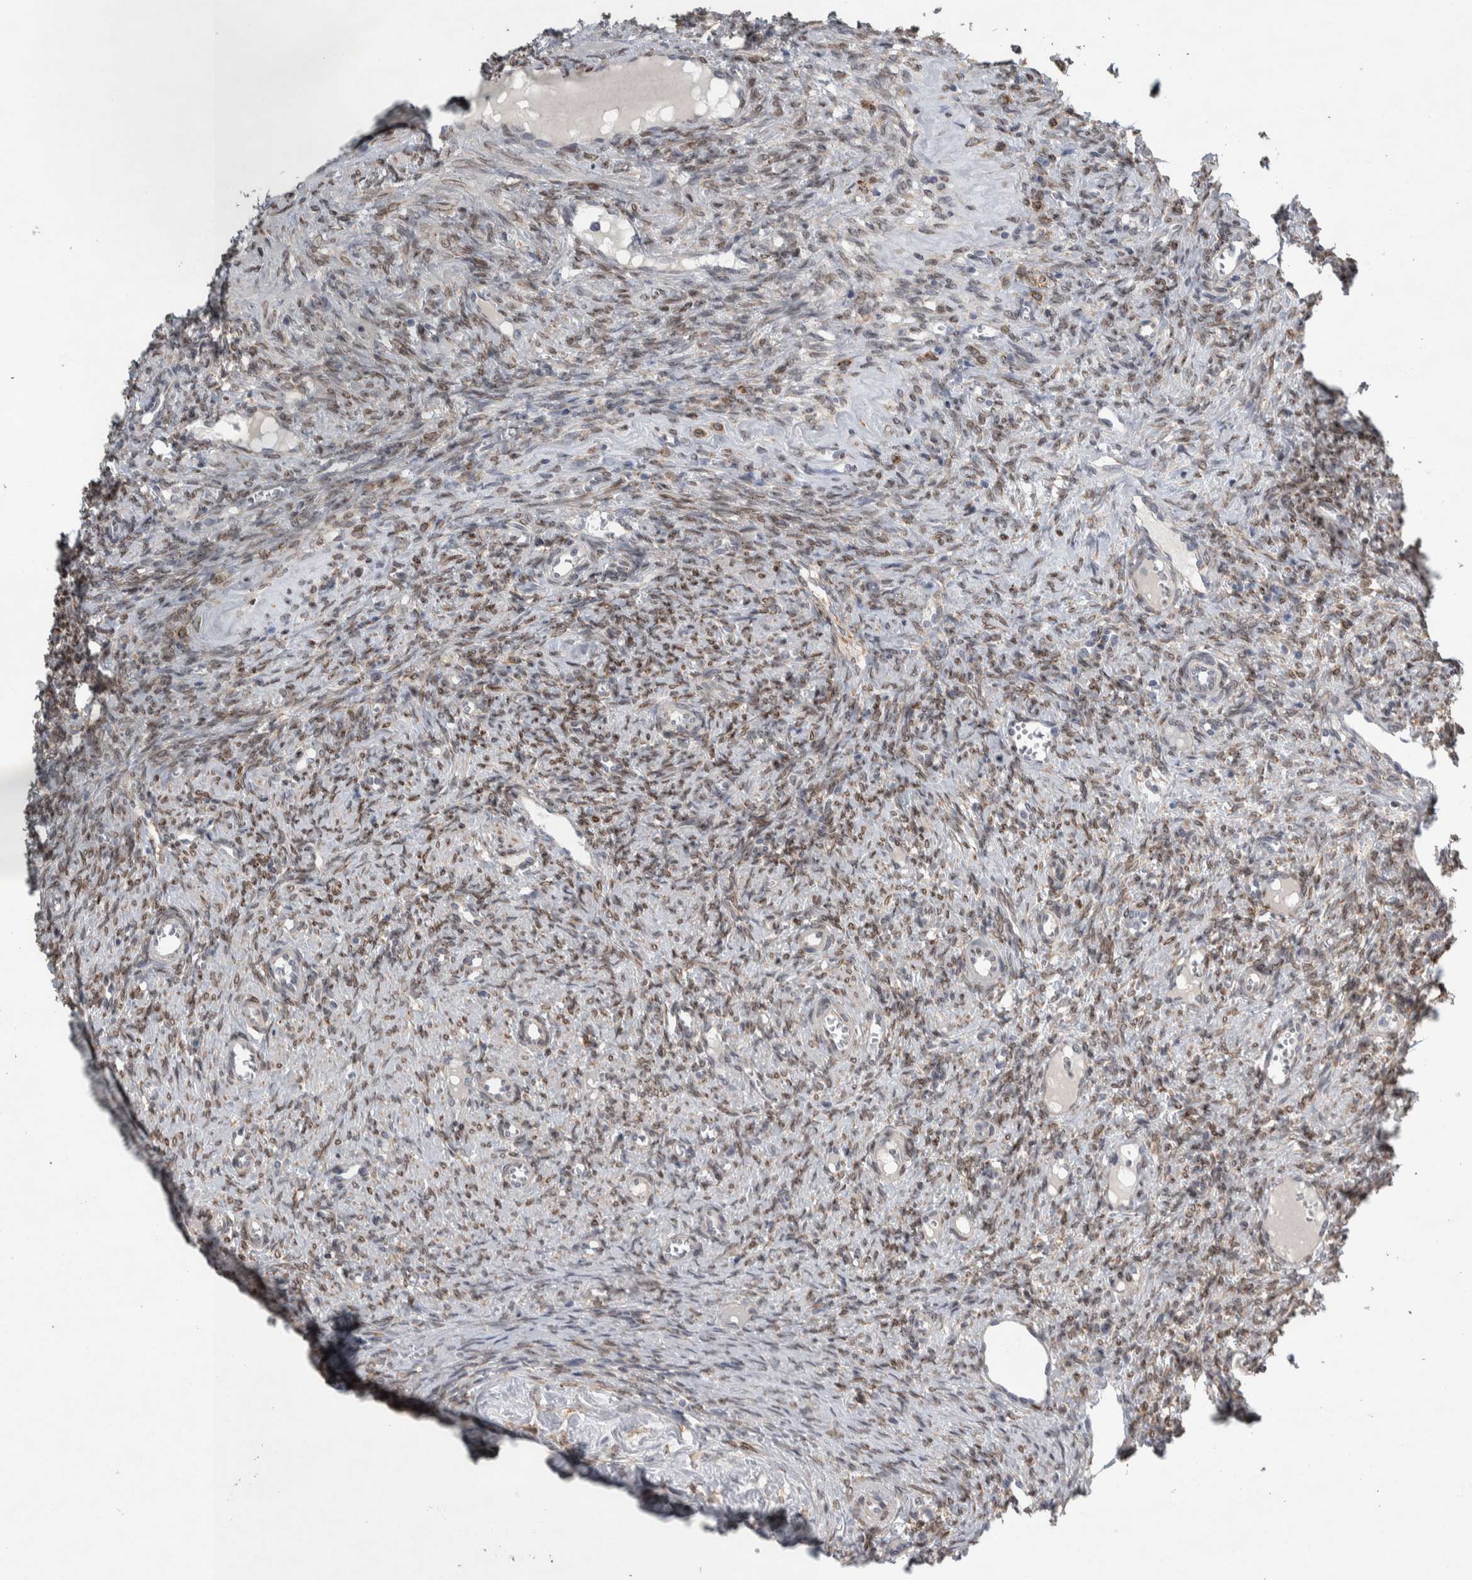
{"staining": {"intensity": "moderate", "quantity": "25%-75%", "location": "cytoplasmic/membranous,nuclear"}, "tissue": "ovary", "cell_type": "Ovarian stroma cells", "image_type": "normal", "snomed": [{"axis": "morphology", "description": "Normal tissue, NOS"}, {"axis": "topography", "description": "Ovary"}], "caption": "Protein staining displays moderate cytoplasmic/membranous,nuclear expression in approximately 25%-75% of ovarian stroma cells in benign ovary.", "gene": "SIGMAR1", "patient": {"sex": "female", "age": 41}}